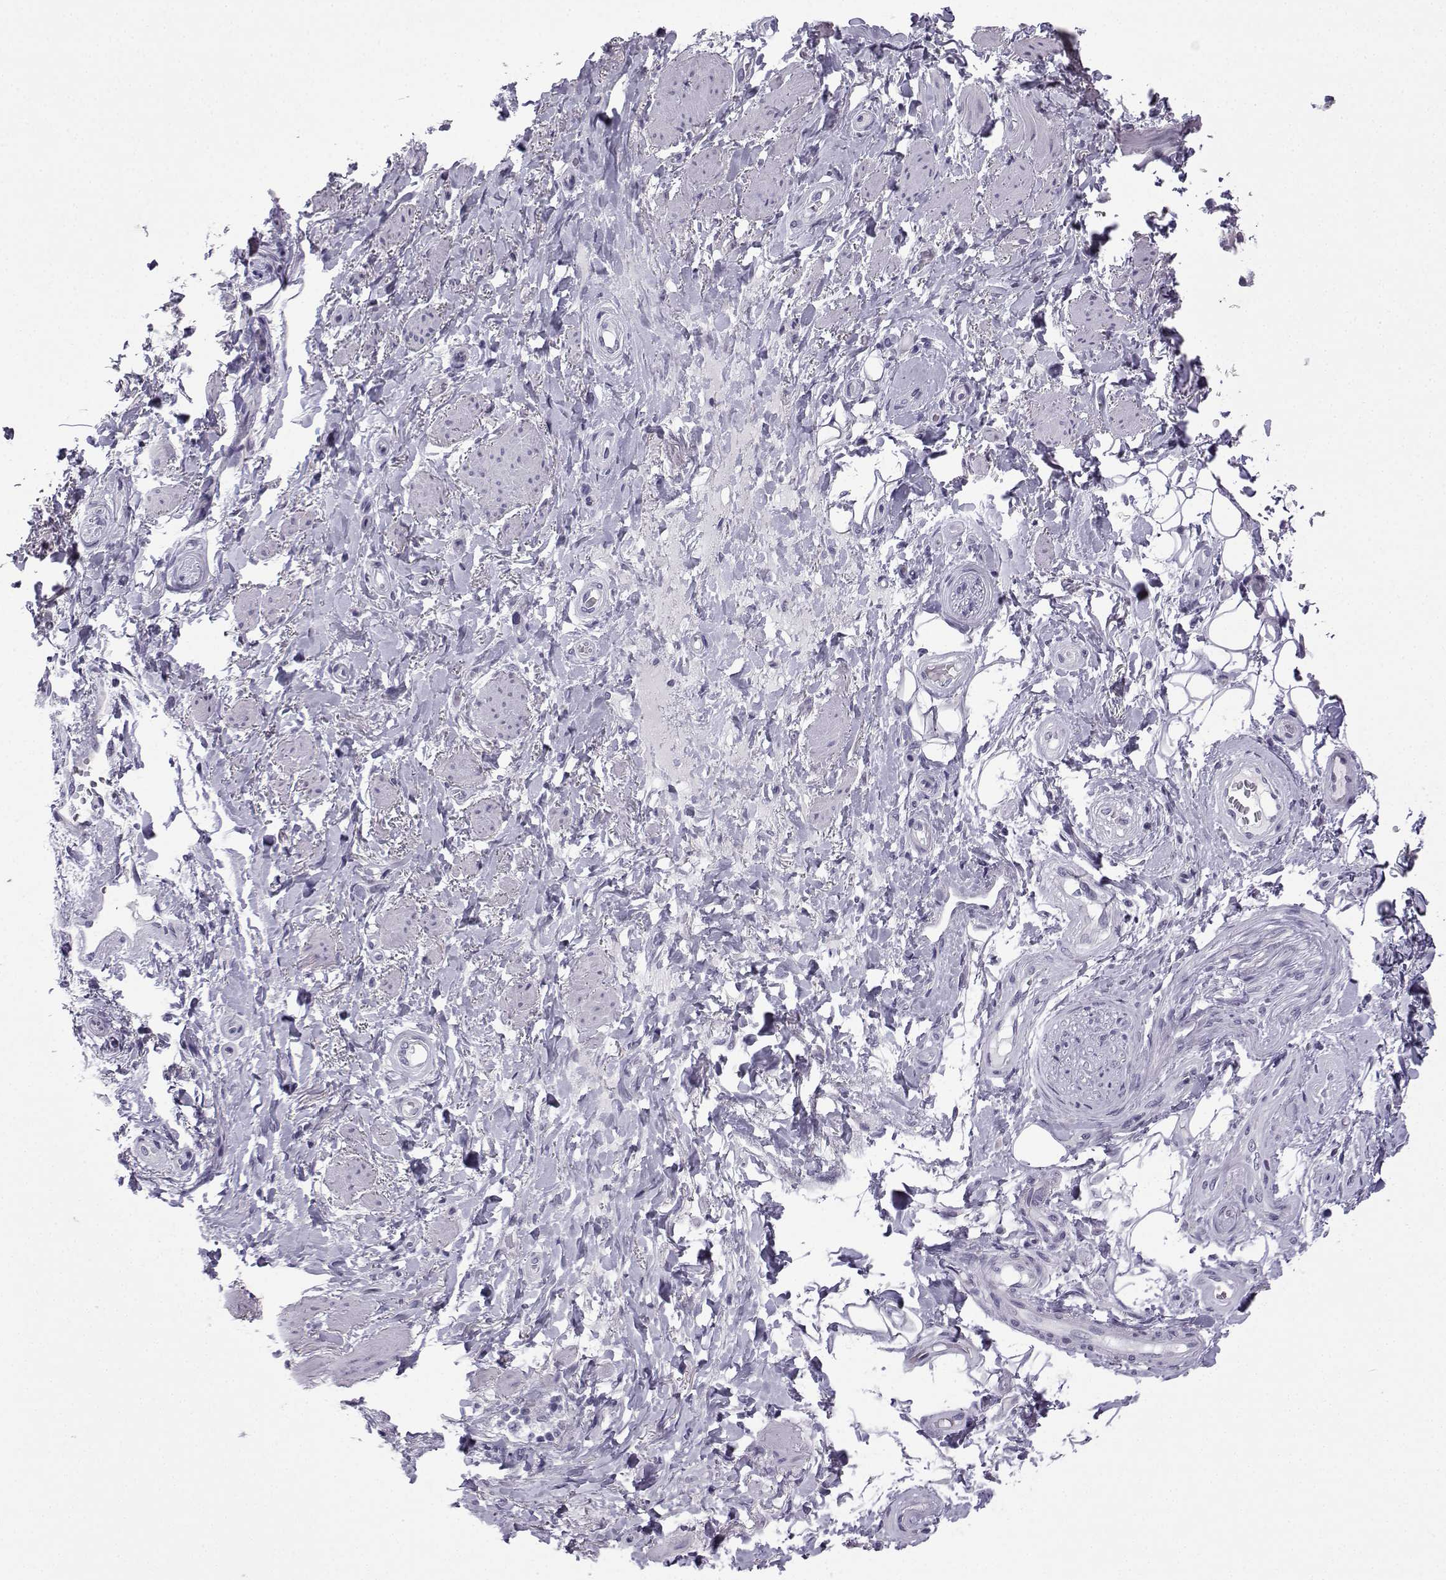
{"staining": {"intensity": "negative", "quantity": "none", "location": "none"}, "tissue": "adipose tissue", "cell_type": "Adipocytes", "image_type": "normal", "snomed": [{"axis": "morphology", "description": "Normal tissue, NOS"}, {"axis": "topography", "description": "Anal"}, {"axis": "topography", "description": "Peripheral nerve tissue"}], "caption": "This histopathology image is of unremarkable adipose tissue stained with immunohistochemistry to label a protein in brown with the nuclei are counter-stained blue. There is no positivity in adipocytes. (IHC, brightfield microscopy, high magnification).", "gene": "MRGBP", "patient": {"sex": "male", "age": 53}}